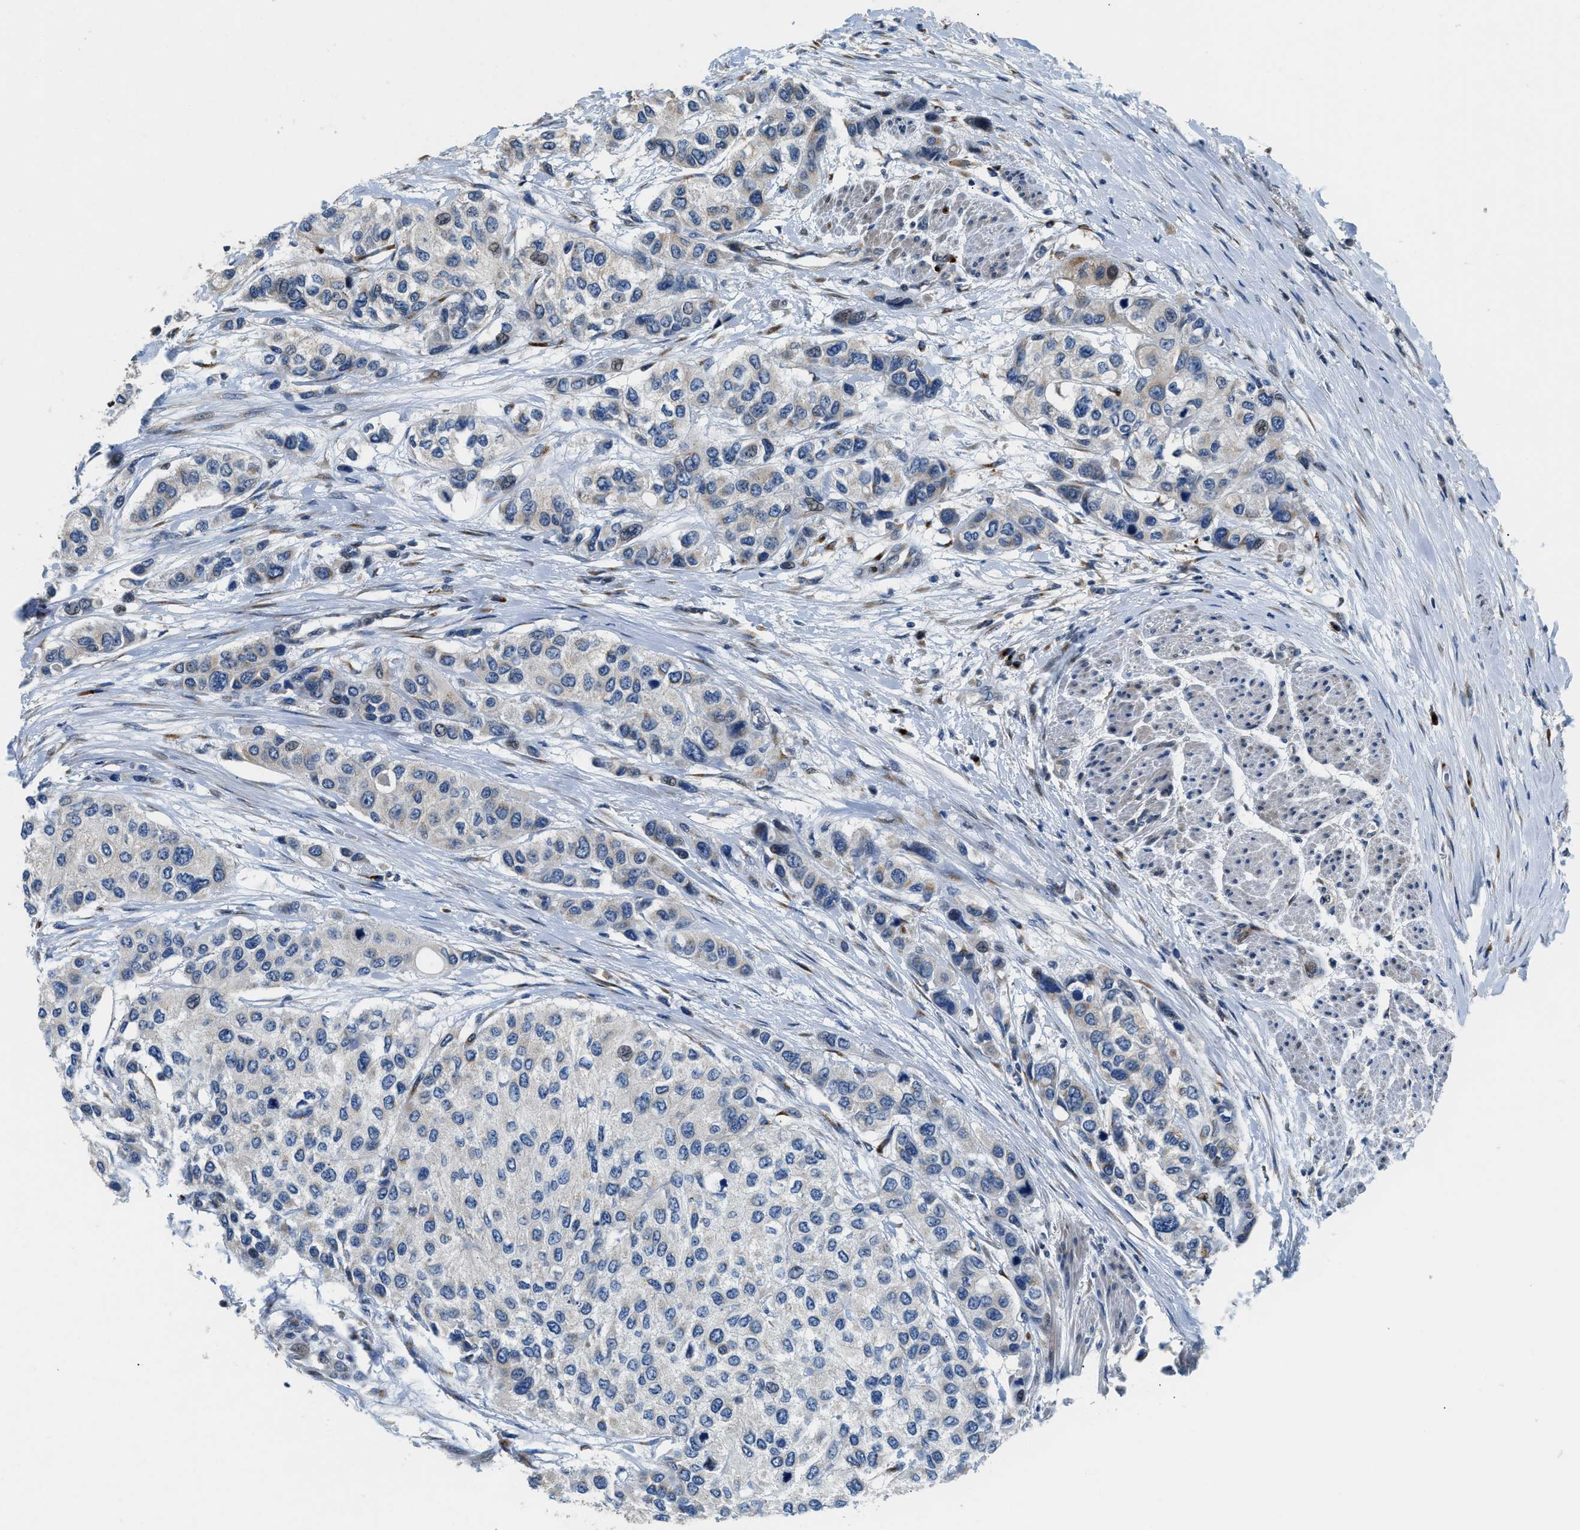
{"staining": {"intensity": "weak", "quantity": "25%-75%", "location": "cytoplasmic/membranous"}, "tissue": "urothelial cancer", "cell_type": "Tumor cells", "image_type": "cancer", "snomed": [{"axis": "morphology", "description": "Urothelial carcinoma, High grade"}, {"axis": "topography", "description": "Urinary bladder"}], "caption": "Immunohistochemistry (IHC) of human urothelial cancer exhibits low levels of weak cytoplasmic/membranous expression in approximately 25%-75% of tumor cells.", "gene": "FUT8", "patient": {"sex": "female", "age": 56}}